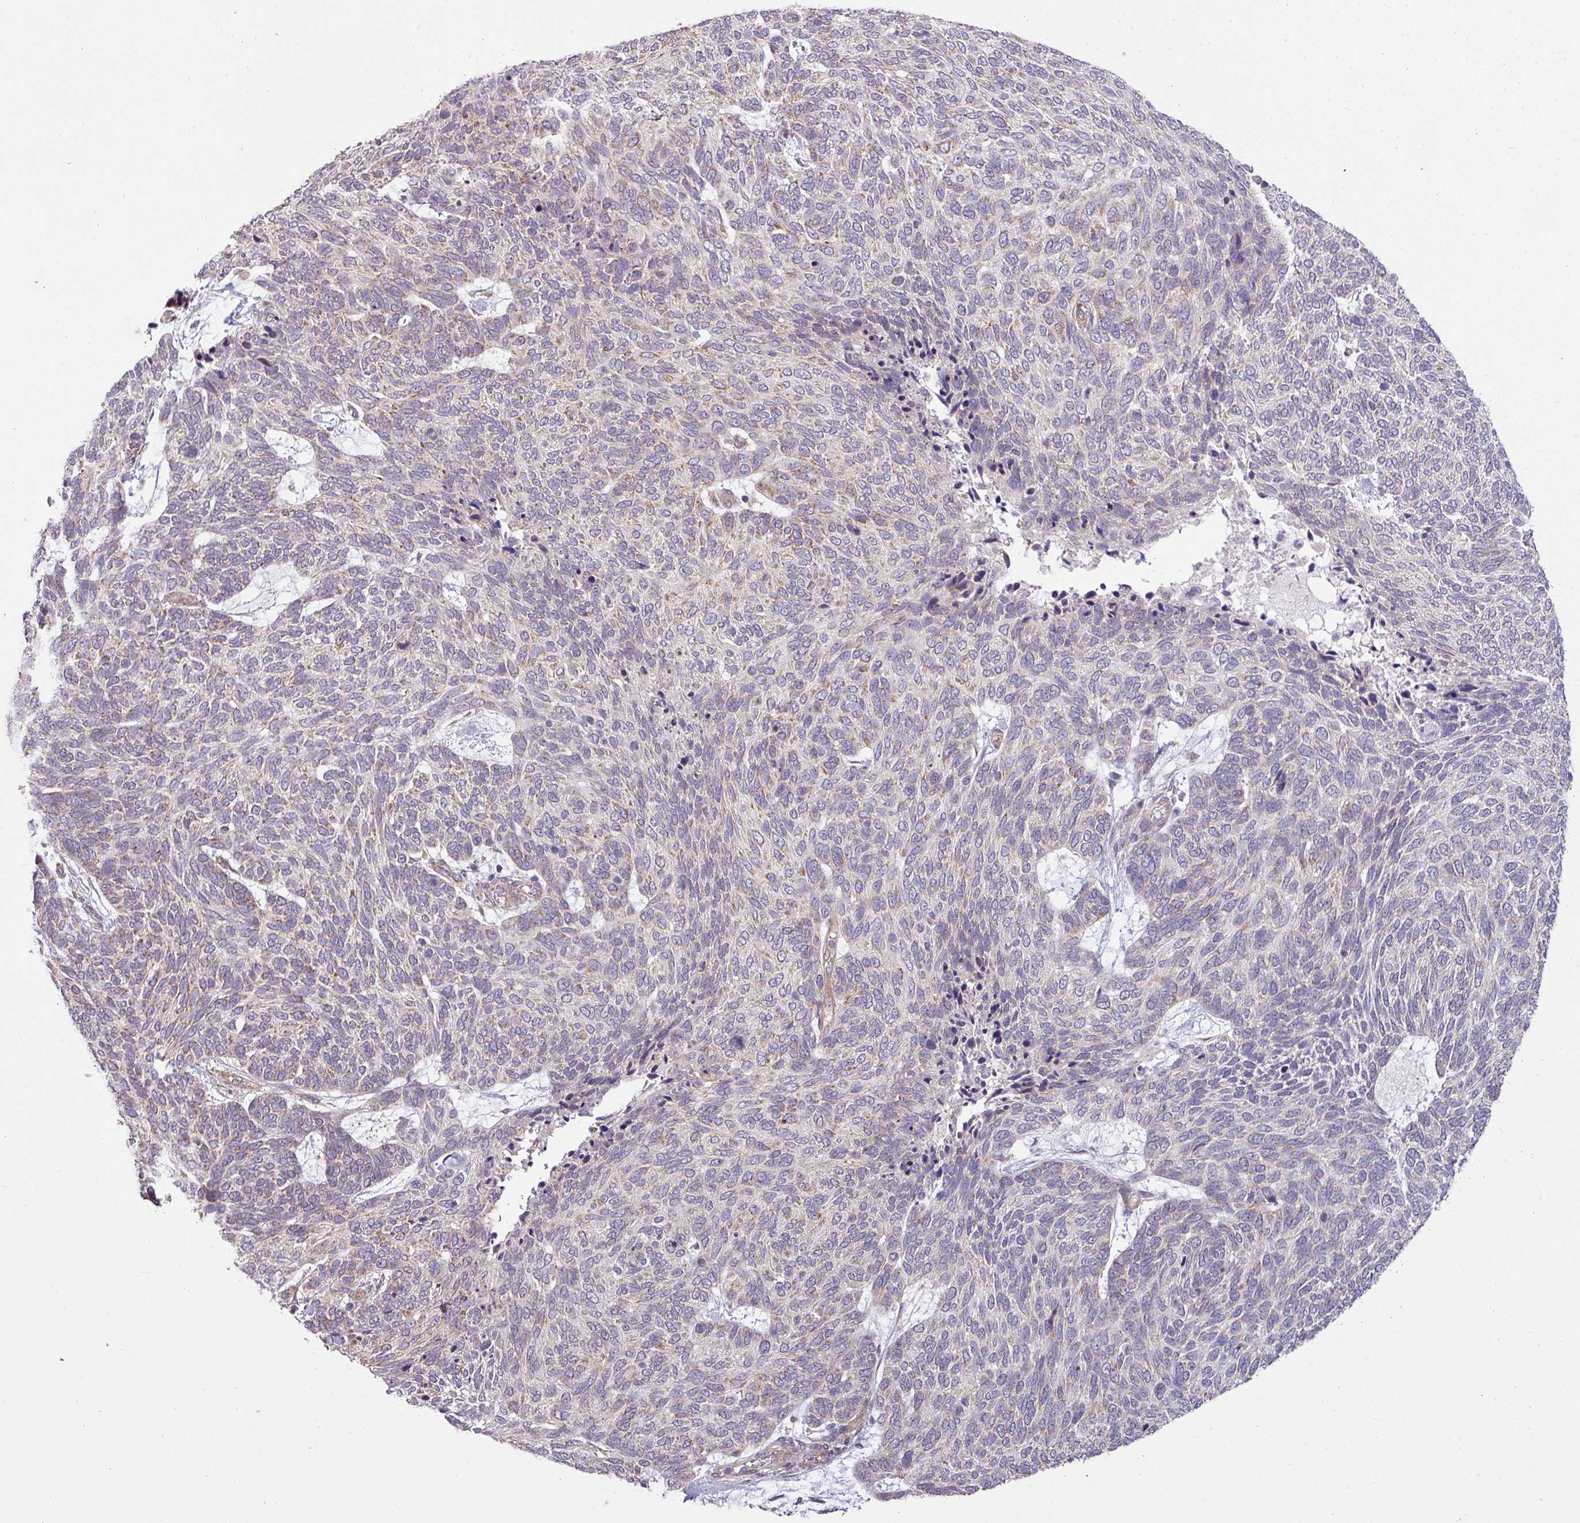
{"staining": {"intensity": "weak", "quantity": "25%-75%", "location": "cytoplasmic/membranous"}, "tissue": "skin cancer", "cell_type": "Tumor cells", "image_type": "cancer", "snomed": [{"axis": "morphology", "description": "Basal cell carcinoma"}, {"axis": "topography", "description": "Skin"}], "caption": "A micrograph of human skin basal cell carcinoma stained for a protein demonstrates weak cytoplasmic/membranous brown staining in tumor cells.", "gene": "TIMMDC1", "patient": {"sex": "female", "age": 65}}